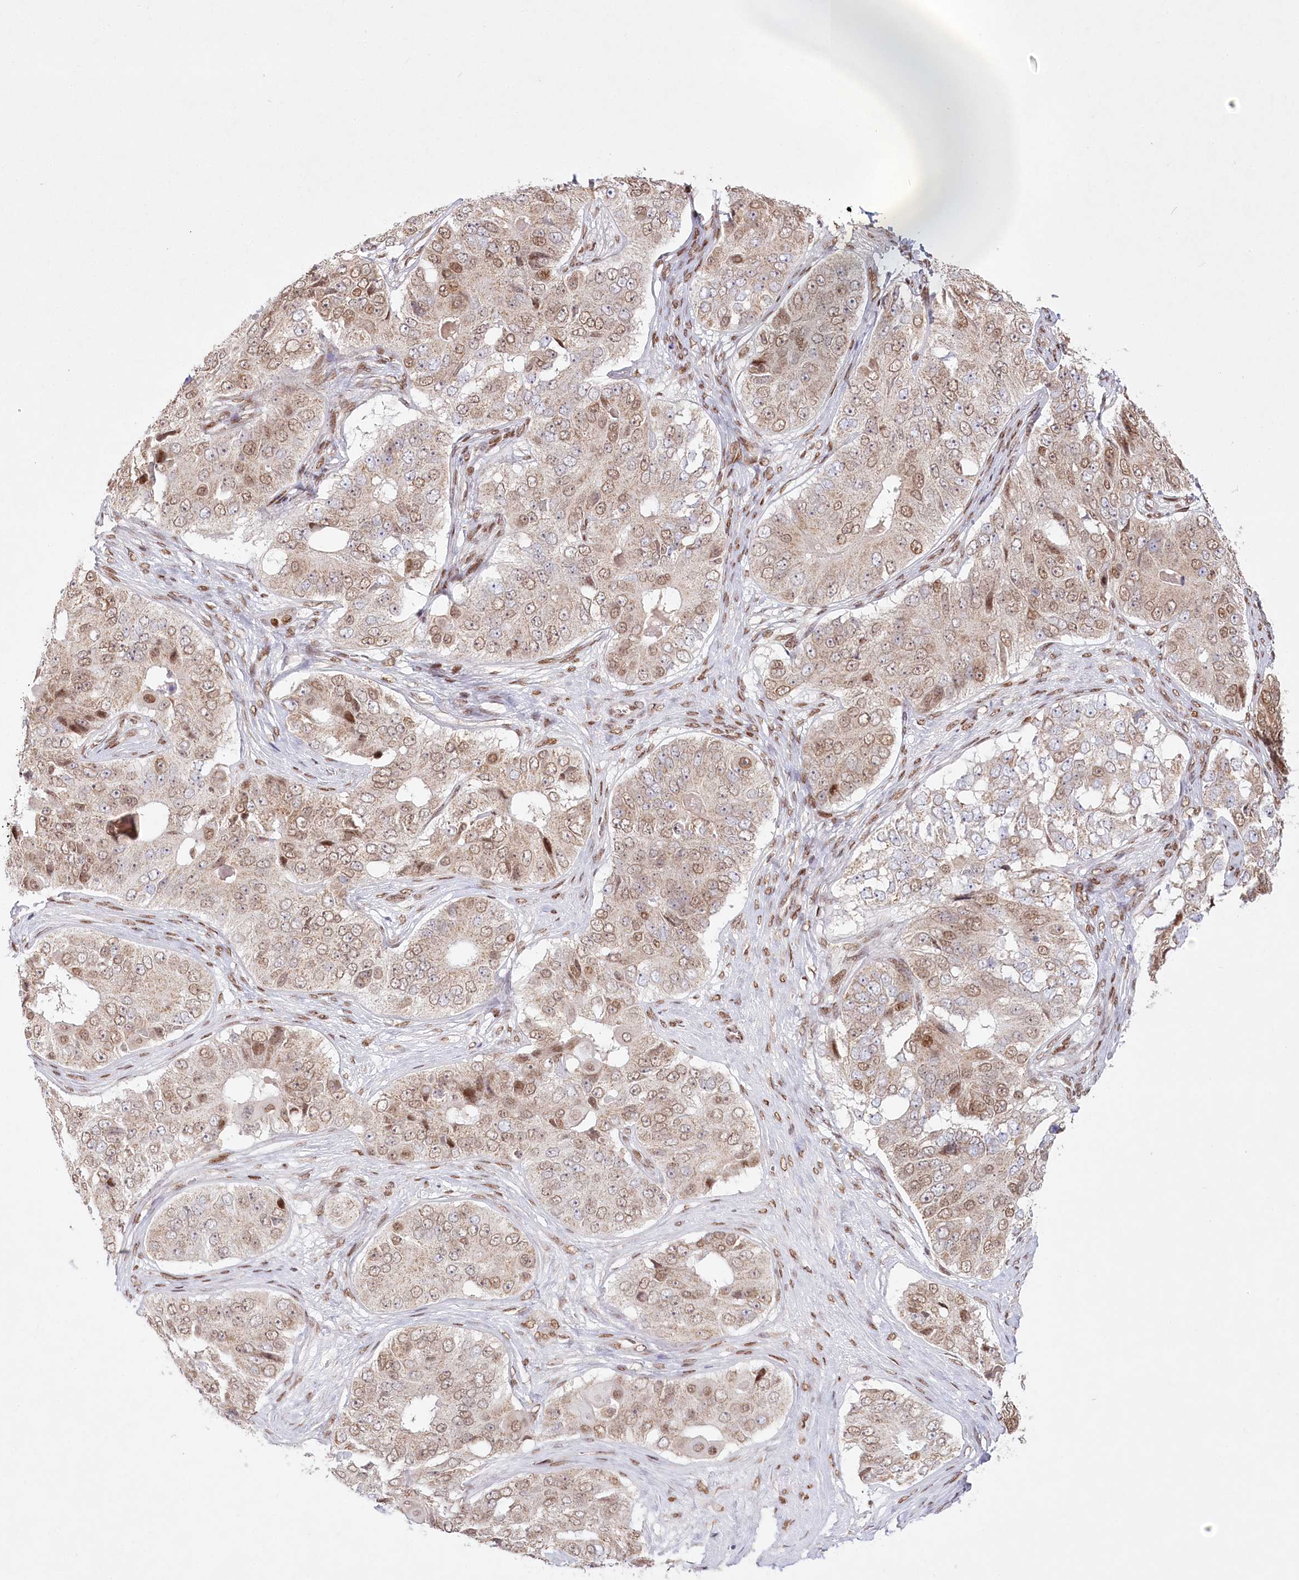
{"staining": {"intensity": "weak", "quantity": ">75%", "location": "cytoplasmic/membranous,nuclear"}, "tissue": "ovarian cancer", "cell_type": "Tumor cells", "image_type": "cancer", "snomed": [{"axis": "morphology", "description": "Carcinoma, endometroid"}, {"axis": "topography", "description": "Ovary"}], "caption": "Weak cytoplasmic/membranous and nuclear positivity is appreciated in about >75% of tumor cells in ovarian cancer (endometroid carcinoma). The protein is shown in brown color, while the nuclei are stained blue.", "gene": "PYURF", "patient": {"sex": "female", "age": 51}}